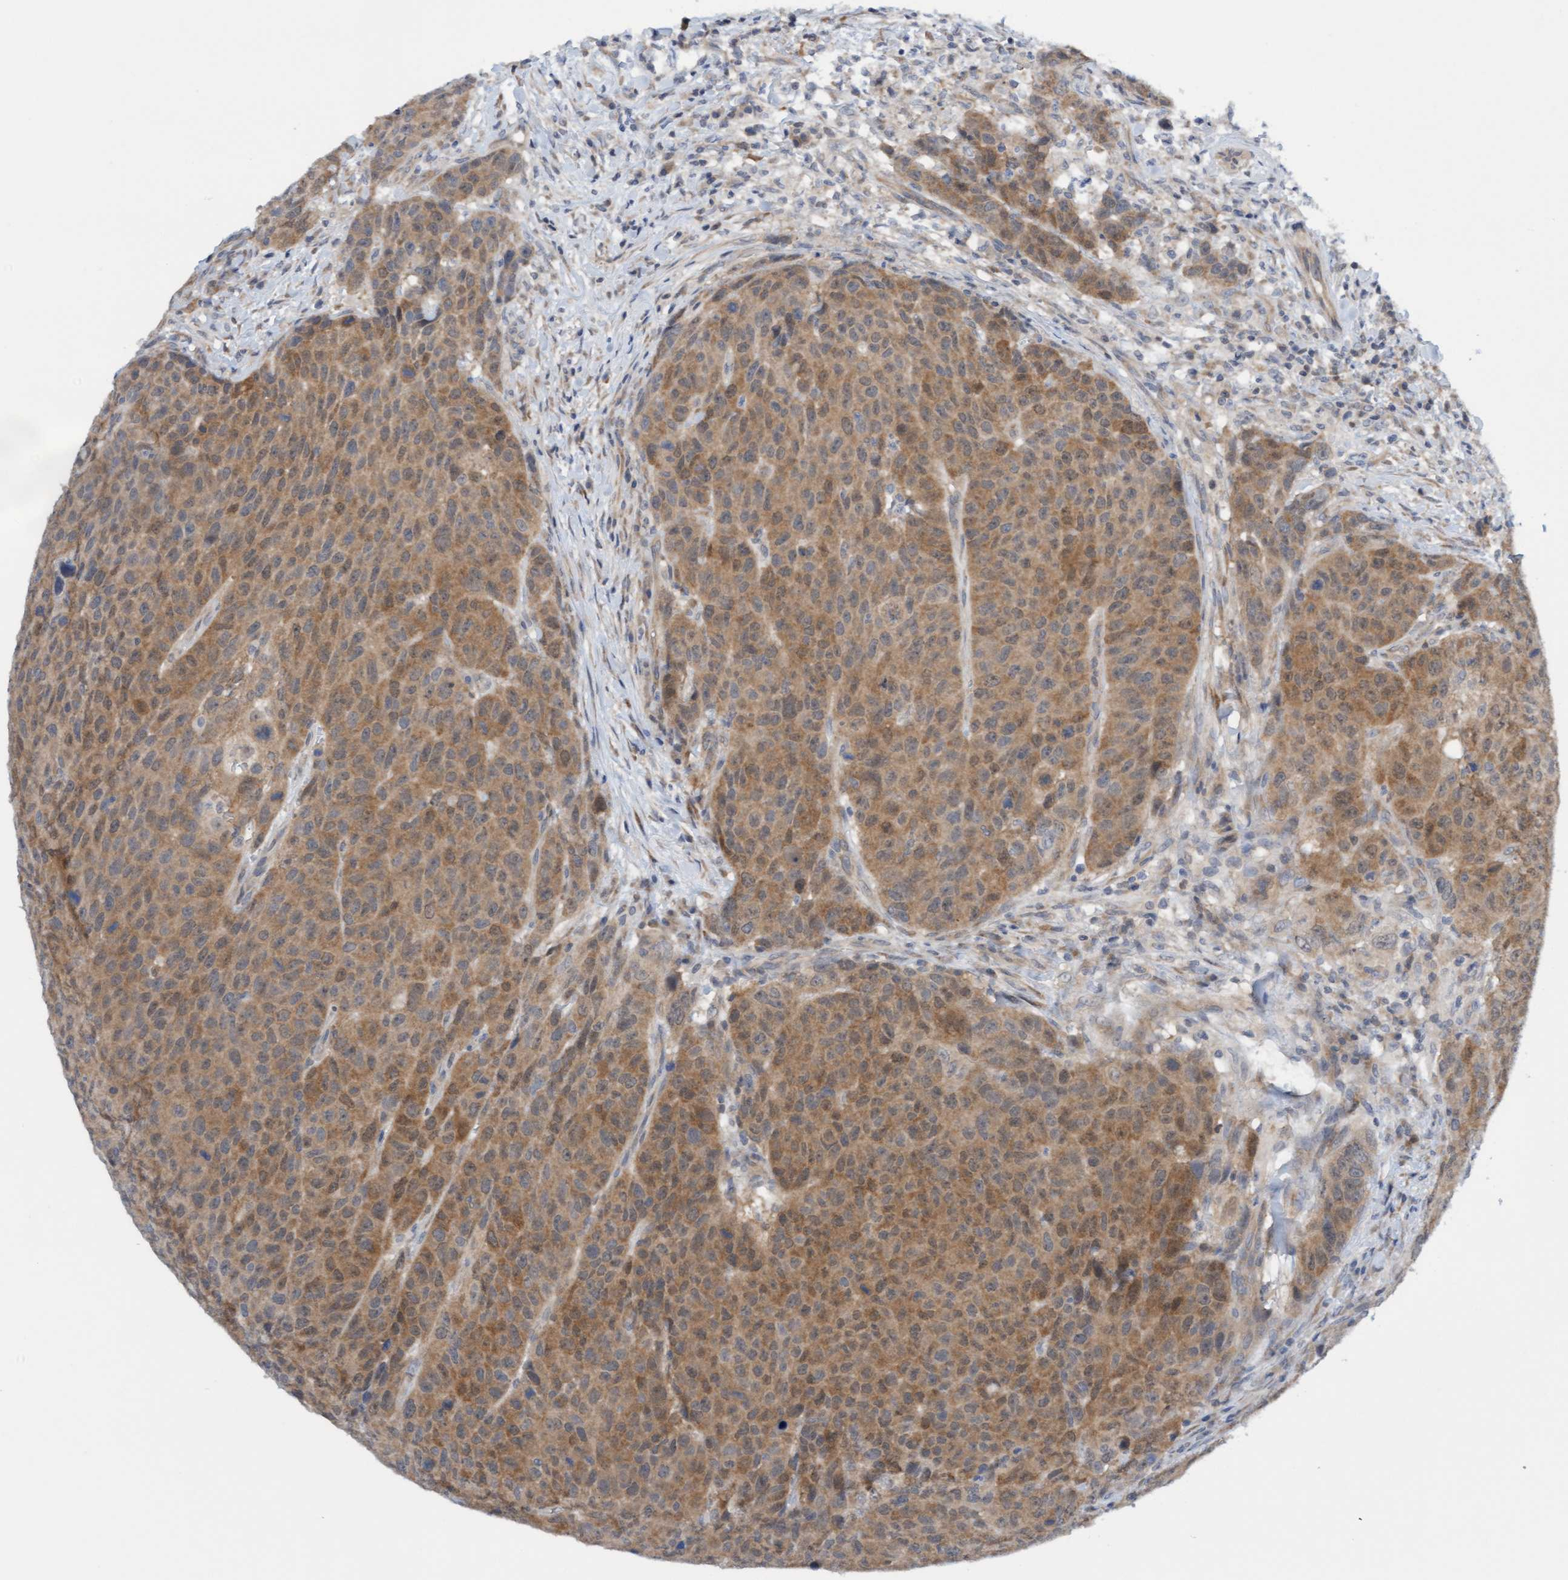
{"staining": {"intensity": "moderate", "quantity": ">75%", "location": "cytoplasmic/membranous"}, "tissue": "head and neck cancer", "cell_type": "Tumor cells", "image_type": "cancer", "snomed": [{"axis": "morphology", "description": "Squamous cell carcinoma, NOS"}, {"axis": "topography", "description": "Head-Neck"}], "caption": "The image displays a brown stain indicating the presence of a protein in the cytoplasmic/membranous of tumor cells in head and neck cancer. Using DAB (3,3'-diaminobenzidine) (brown) and hematoxylin (blue) stains, captured at high magnification using brightfield microscopy.", "gene": "AMZ2", "patient": {"sex": "male", "age": 66}}